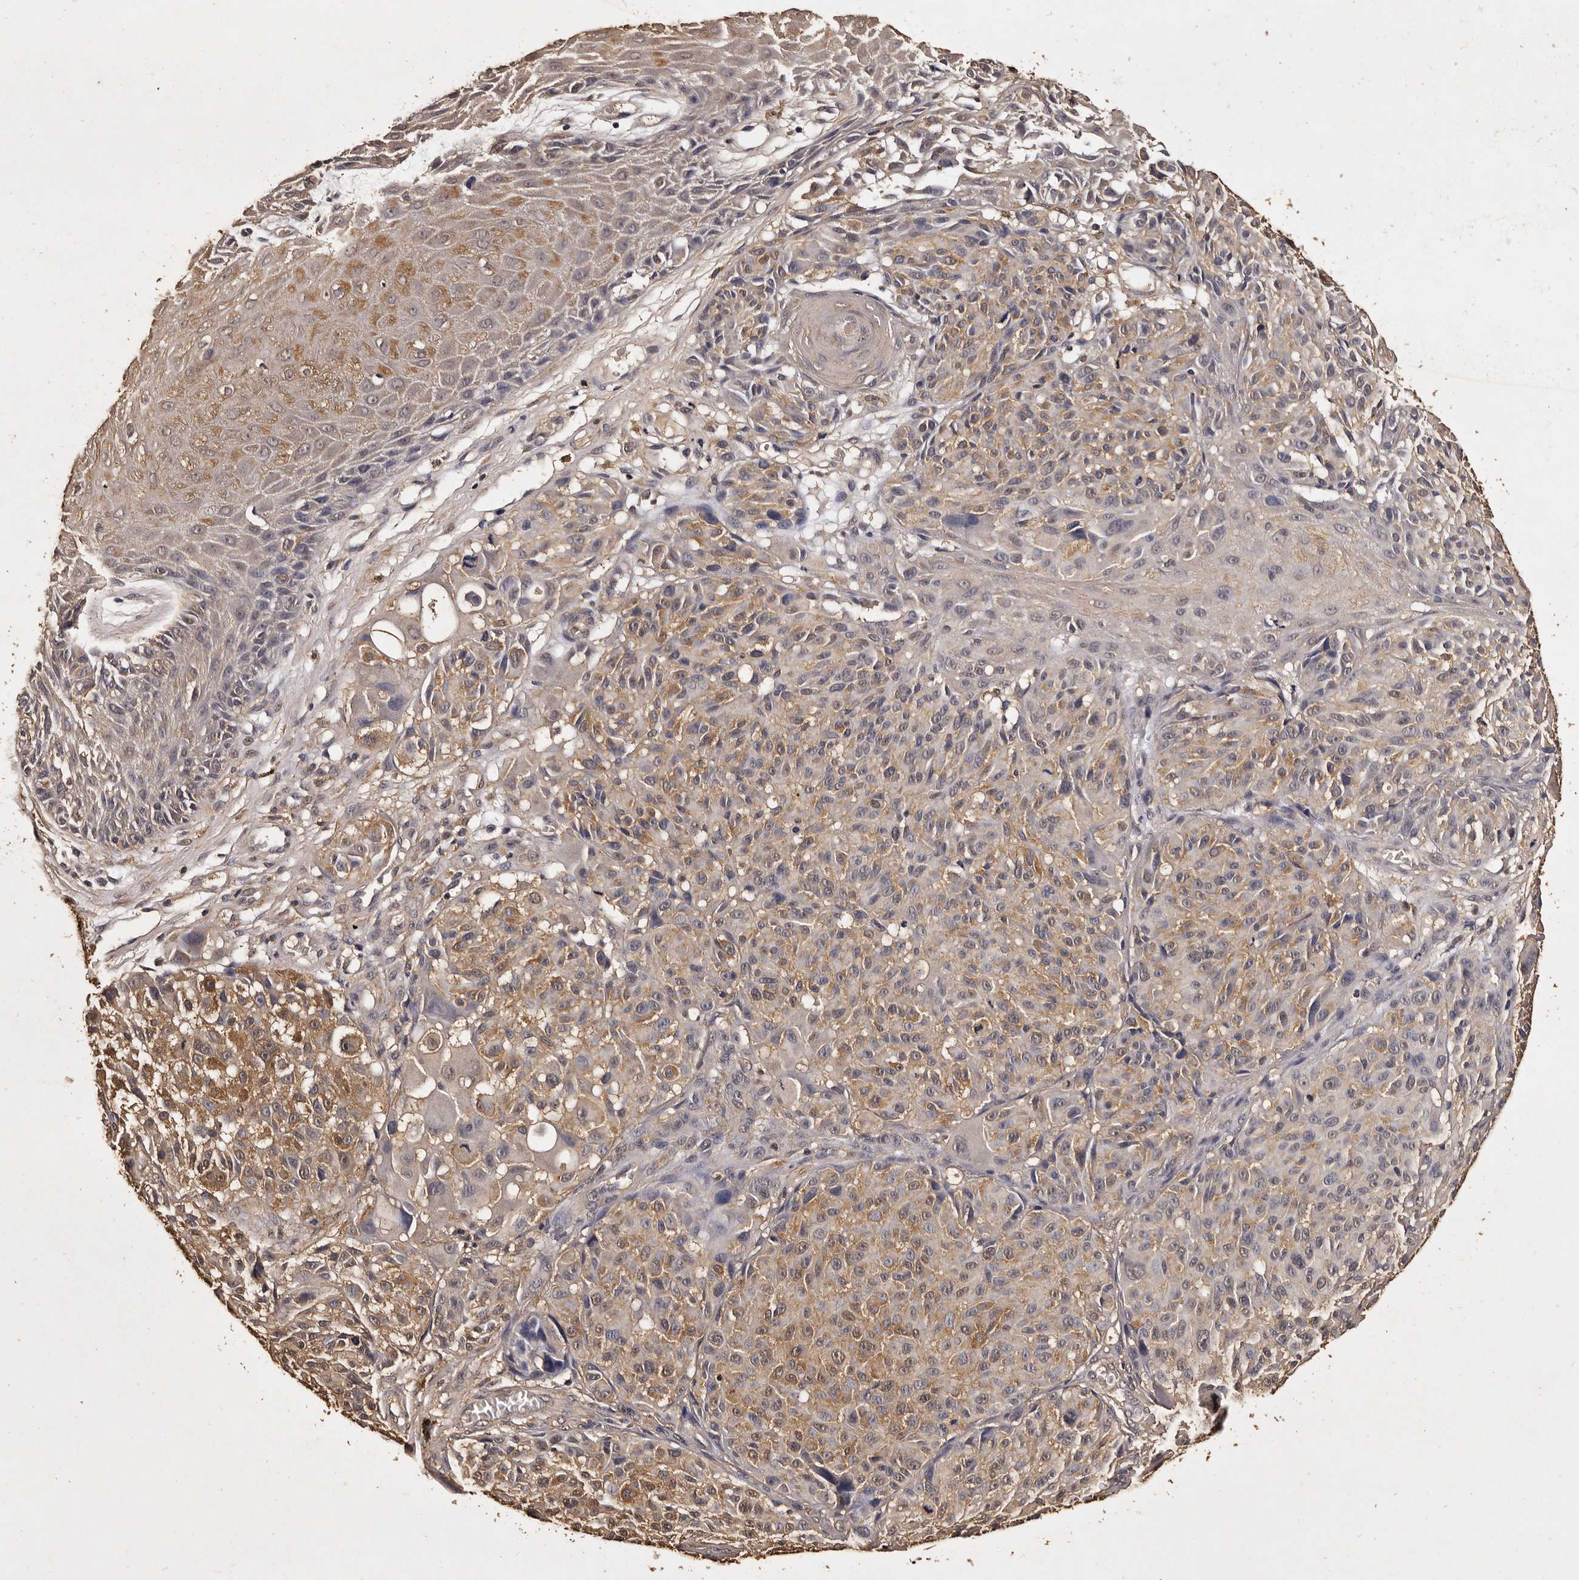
{"staining": {"intensity": "weak", "quantity": "<25%", "location": "cytoplasmic/membranous"}, "tissue": "melanoma", "cell_type": "Tumor cells", "image_type": "cancer", "snomed": [{"axis": "morphology", "description": "Malignant melanoma, NOS"}, {"axis": "topography", "description": "Skin"}], "caption": "Human melanoma stained for a protein using IHC reveals no staining in tumor cells.", "gene": "PARS2", "patient": {"sex": "male", "age": 83}}